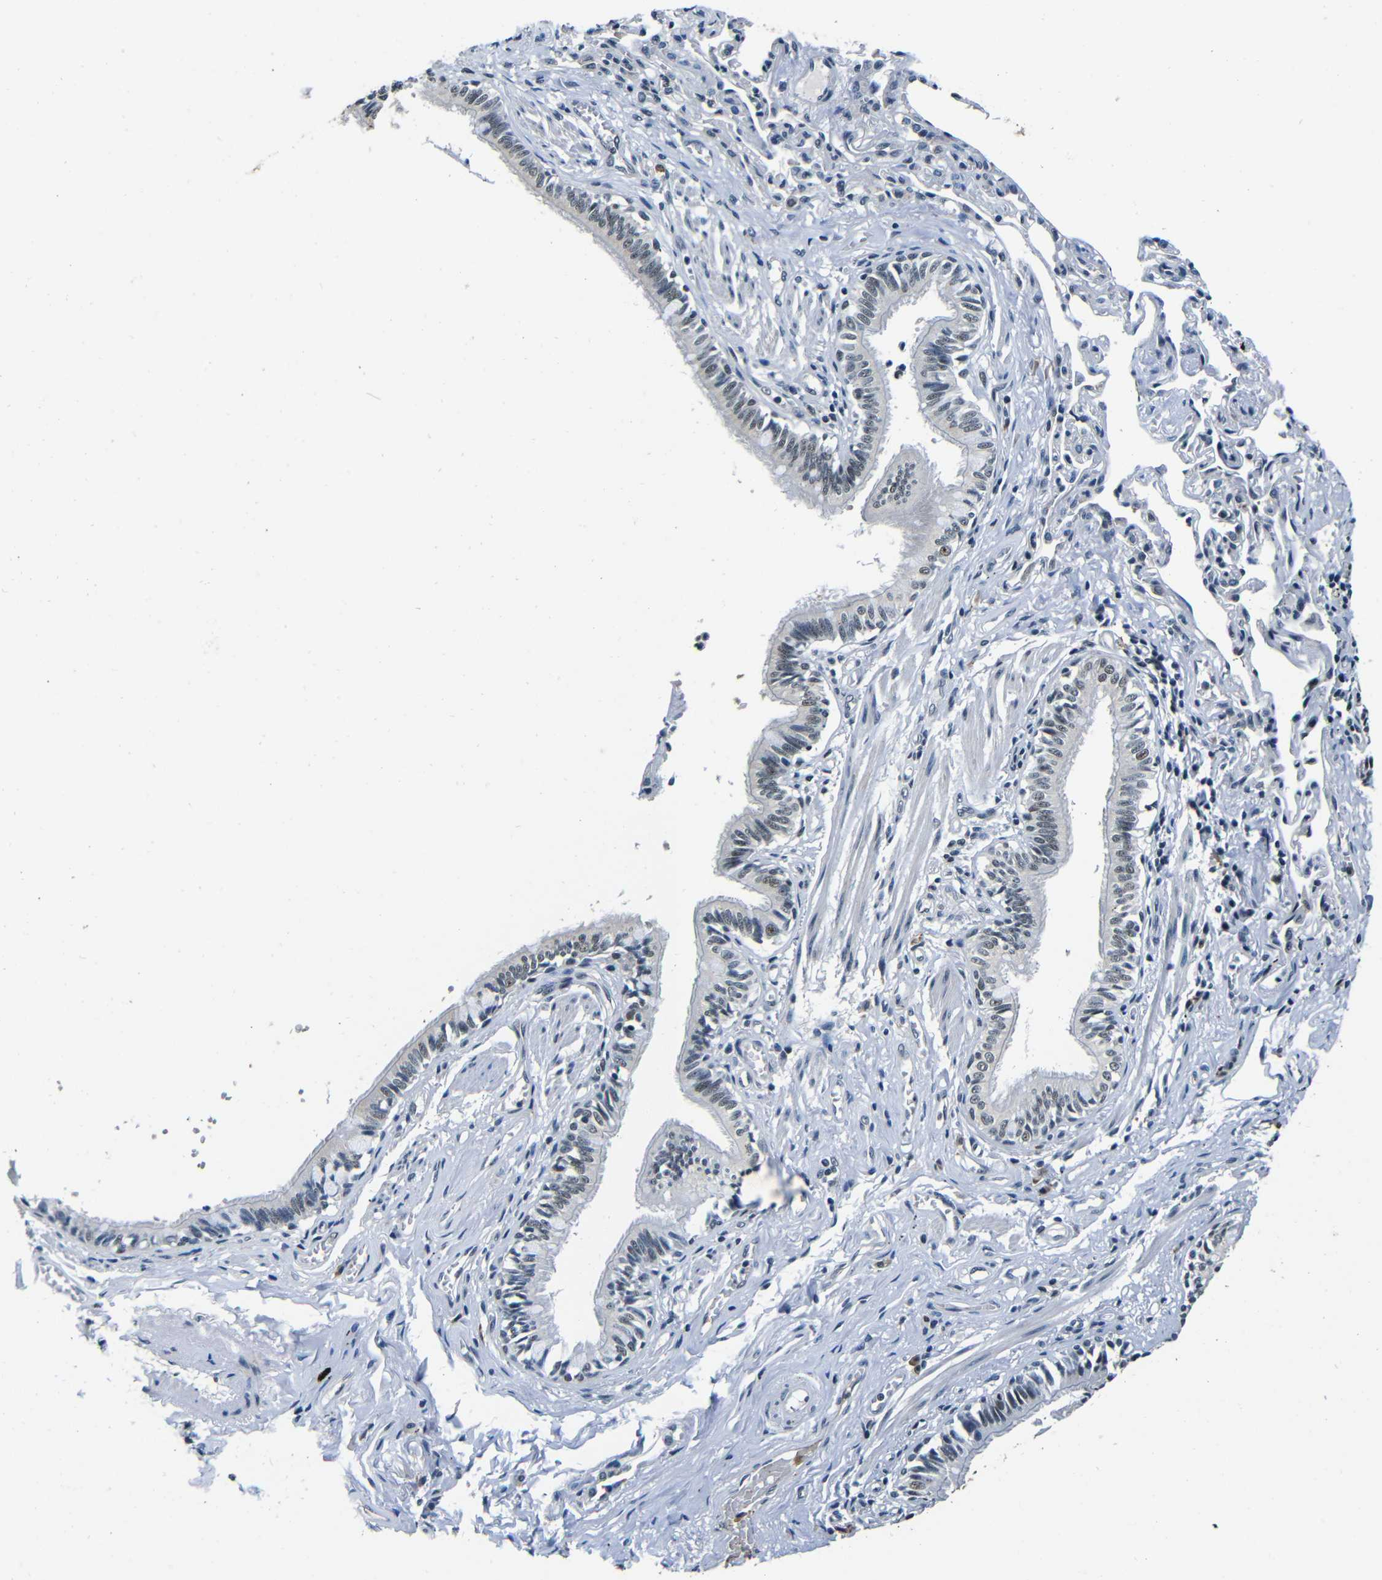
{"staining": {"intensity": "weak", "quantity": ">75%", "location": "cytoplasmic/membranous,nuclear"}, "tissue": "bronchus", "cell_type": "Respiratory epithelial cells", "image_type": "normal", "snomed": [{"axis": "morphology", "description": "Normal tissue, NOS"}, {"axis": "topography", "description": "Bronchus"}, {"axis": "topography", "description": "Lung"}], "caption": "This is a micrograph of immunohistochemistry staining of normal bronchus, which shows weak expression in the cytoplasmic/membranous,nuclear of respiratory epithelial cells.", "gene": "FOXD4L1", "patient": {"sex": "male", "age": 64}}